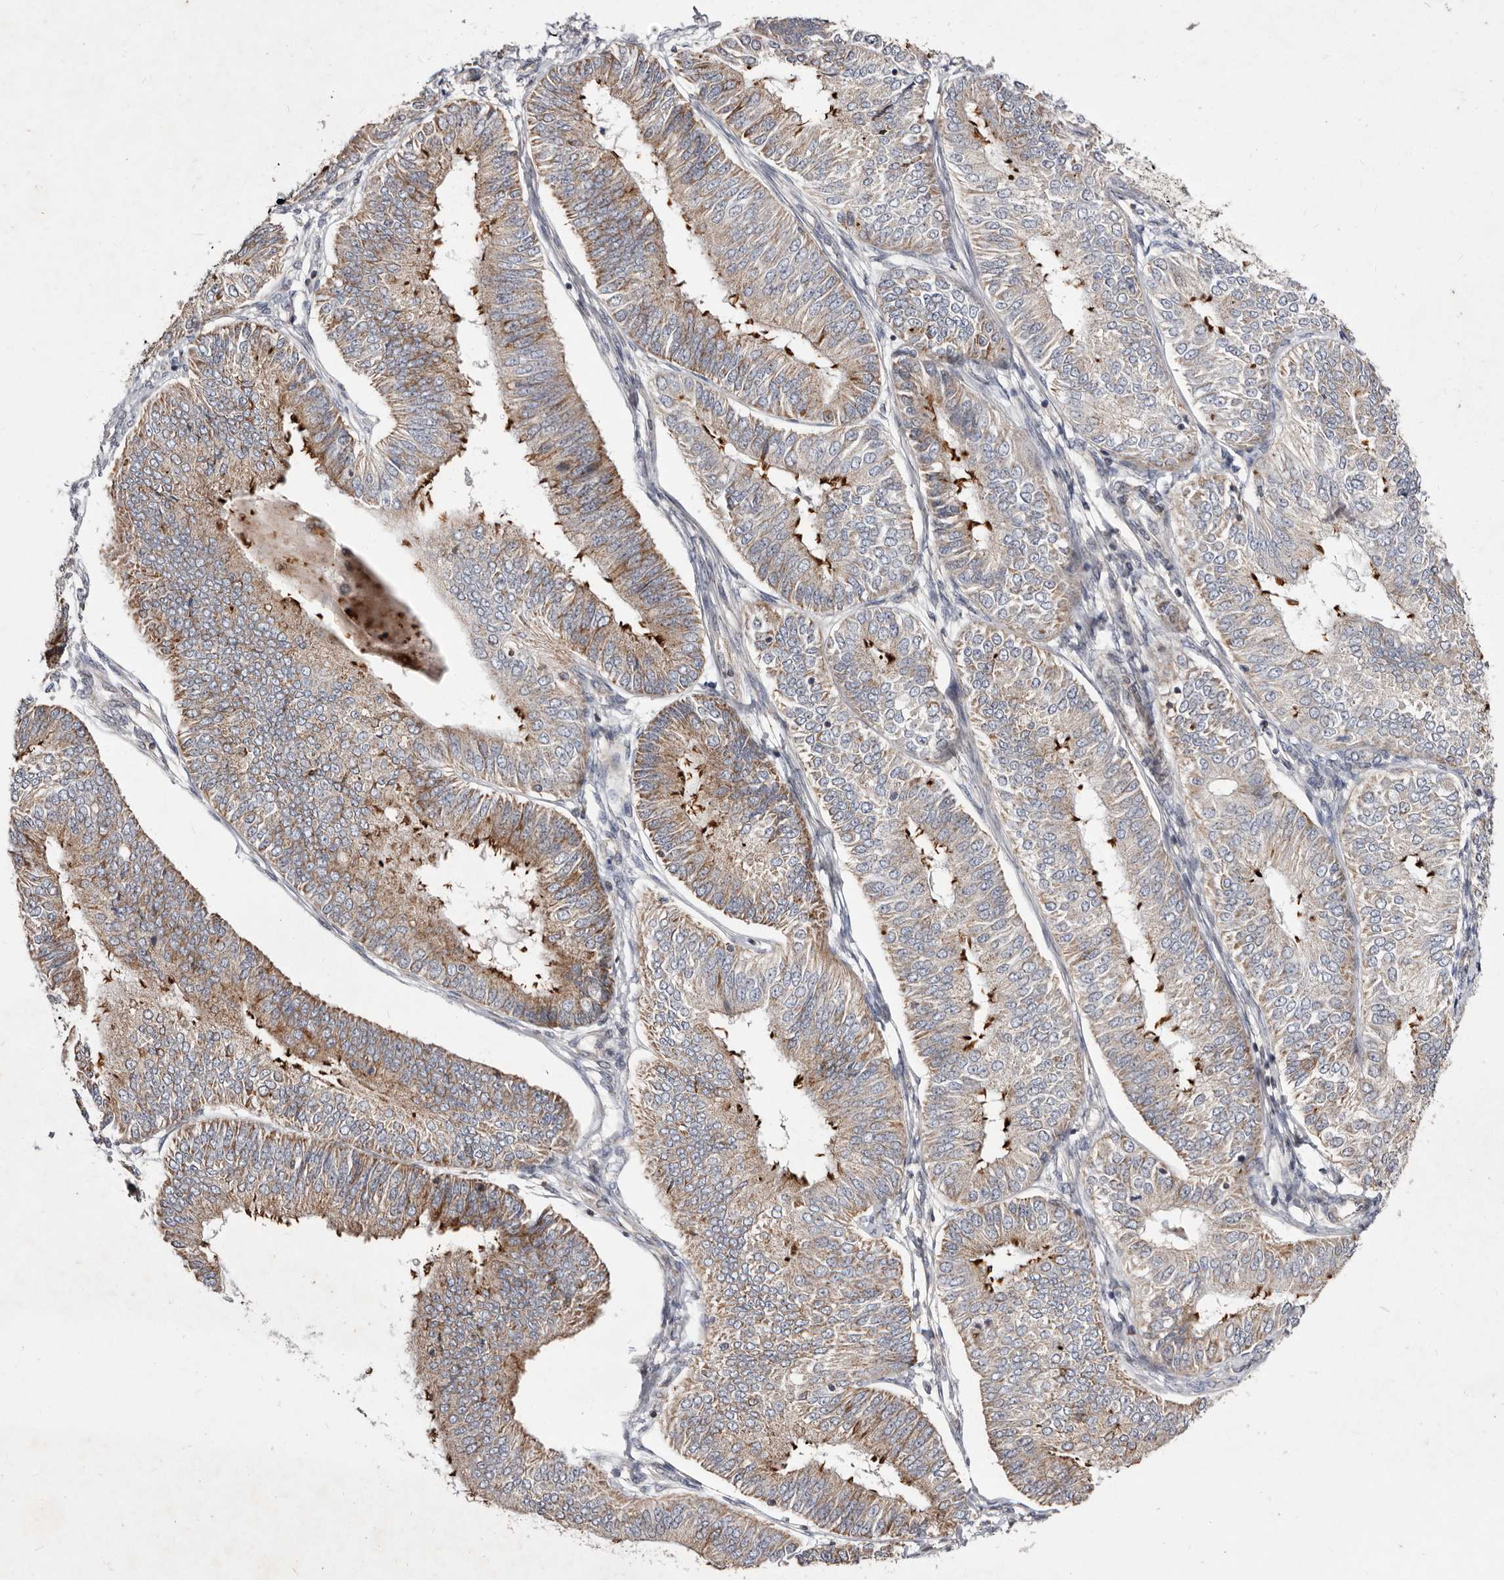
{"staining": {"intensity": "moderate", "quantity": ">75%", "location": "cytoplasmic/membranous"}, "tissue": "endometrial cancer", "cell_type": "Tumor cells", "image_type": "cancer", "snomed": [{"axis": "morphology", "description": "Adenocarcinoma, NOS"}, {"axis": "topography", "description": "Endometrium"}], "caption": "This histopathology image displays IHC staining of endometrial cancer, with medium moderate cytoplasmic/membranous positivity in about >75% of tumor cells.", "gene": "TIMM17B", "patient": {"sex": "female", "age": 58}}